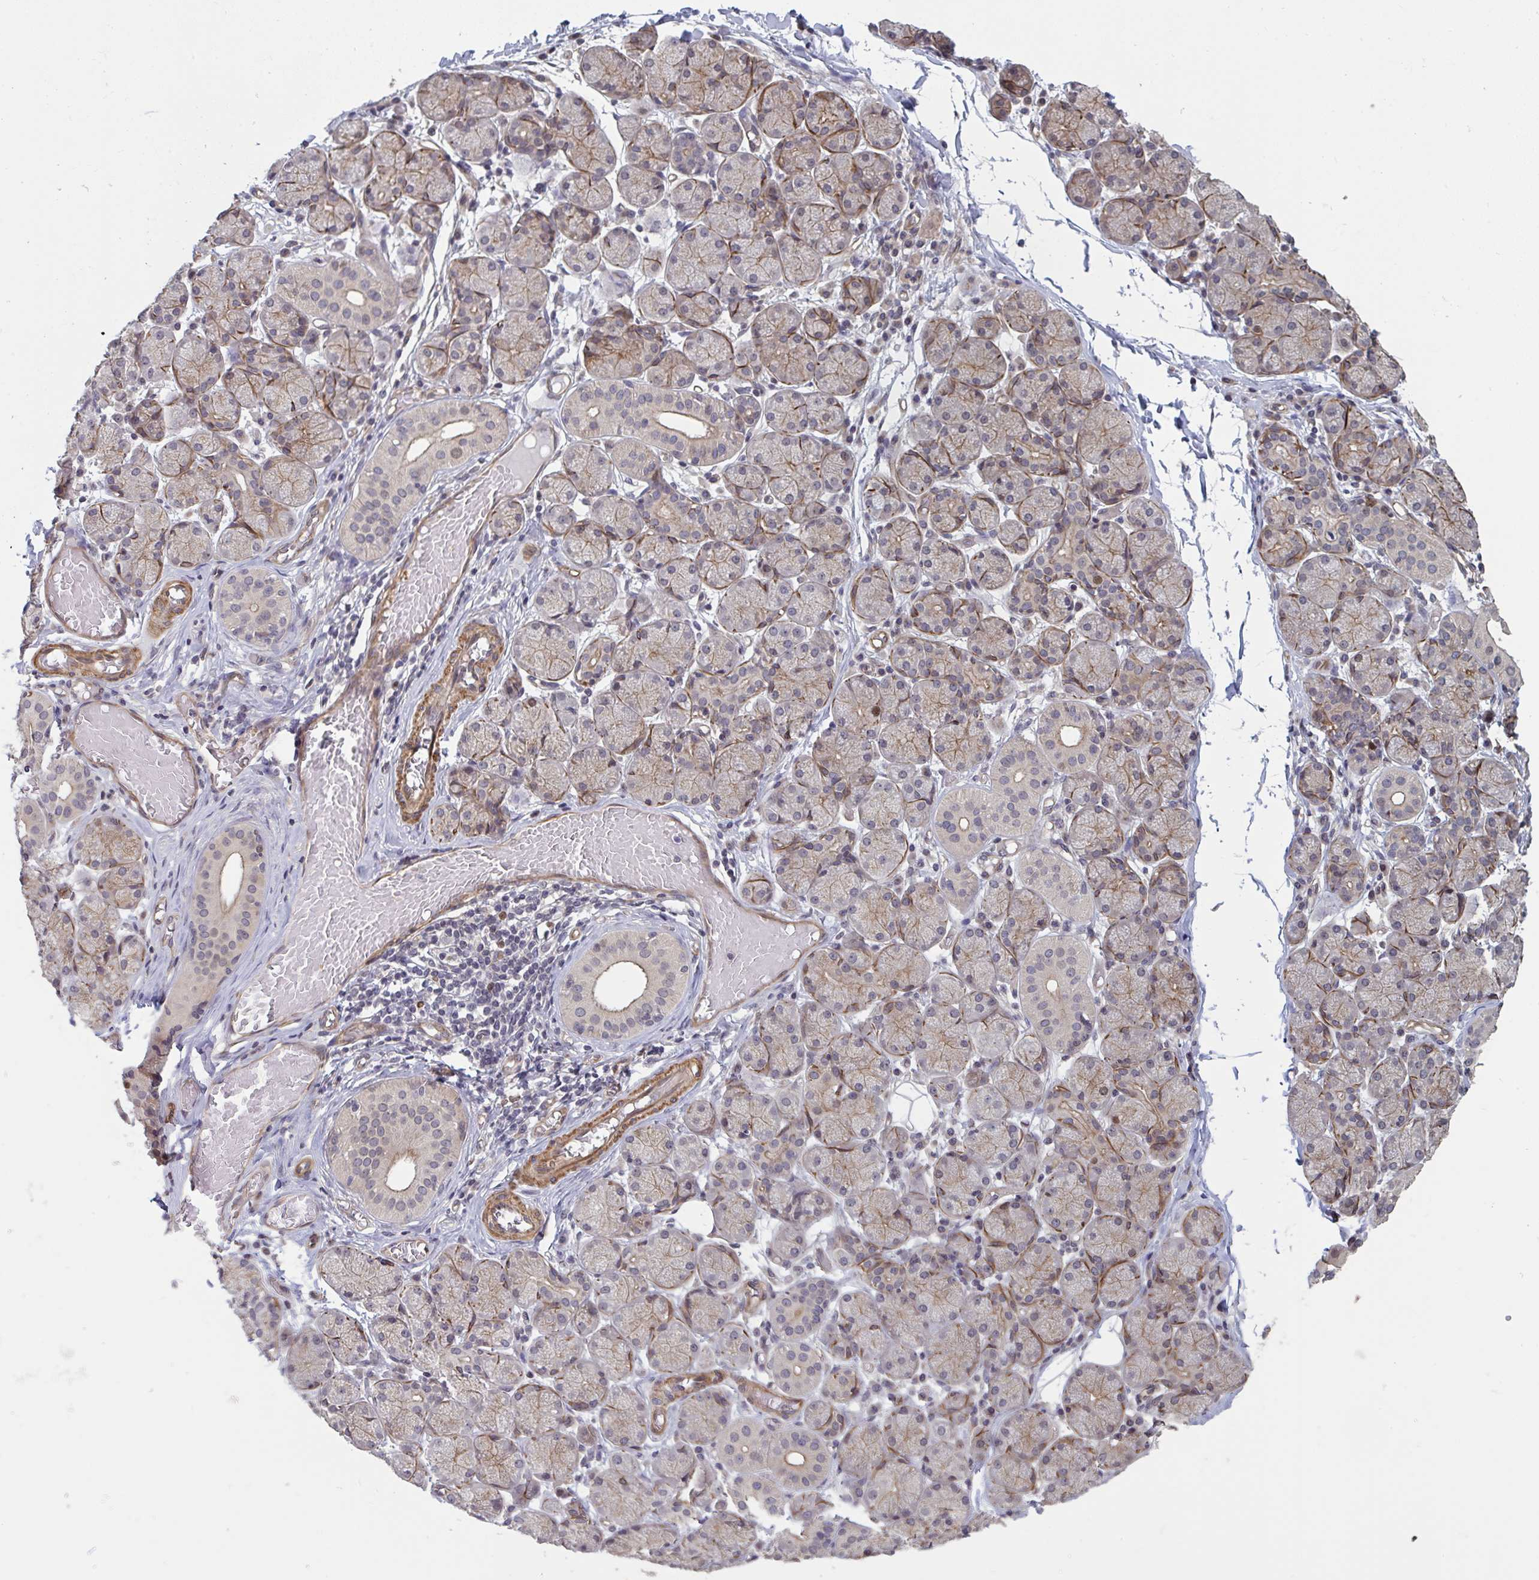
{"staining": {"intensity": "moderate", "quantity": "<25%", "location": "nuclear"}, "tissue": "salivary gland", "cell_type": "Glandular cells", "image_type": "normal", "snomed": [{"axis": "morphology", "description": "Normal tissue, NOS"}, {"axis": "topography", "description": "Salivary gland"}], "caption": "An immunohistochemistry (IHC) image of benign tissue is shown. Protein staining in brown labels moderate nuclear positivity in salivary gland within glandular cells. (DAB (3,3'-diaminobenzidine) IHC, brown staining for protein, blue staining for nuclei).", "gene": "IPO5", "patient": {"sex": "female", "age": 24}}